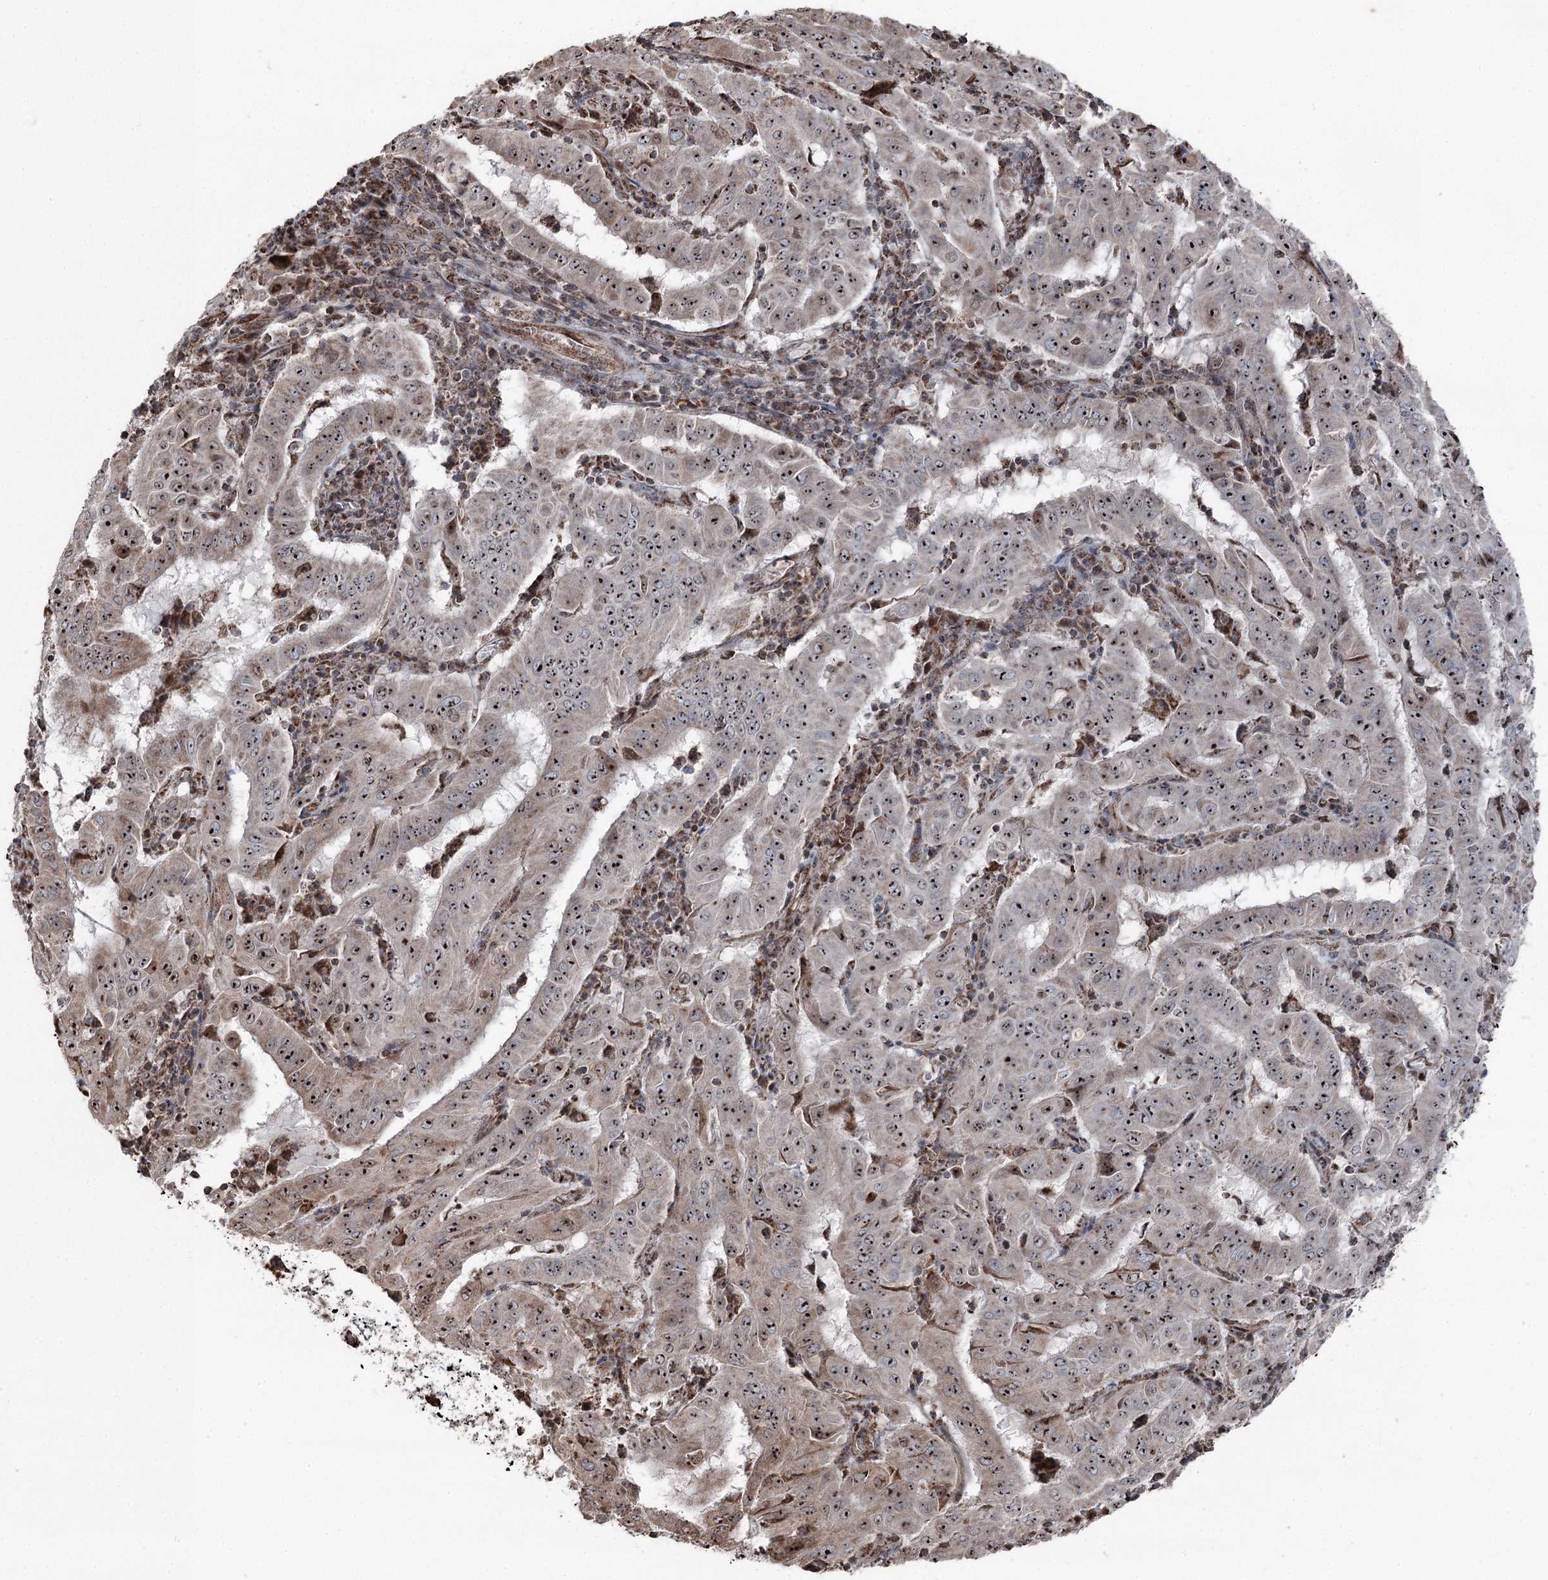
{"staining": {"intensity": "strong", "quantity": ">75%", "location": "nuclear"}, "tissue": "pancreatic cancer", "cell_type": "Tumor cells", "image_type": "cancer", "snomed": [{"axis": "morphology", "description": "Adenocarcinoma, NOS"}, {"axis": "topography", "description": "Pancreas"}], "caption": "Adenocarcinoma (pancreatic) tissue displays strong nuclear expression in about >75% of tumor cells", "gene": "STEEP1", "patient": {"sex": "male", "age": 63}}